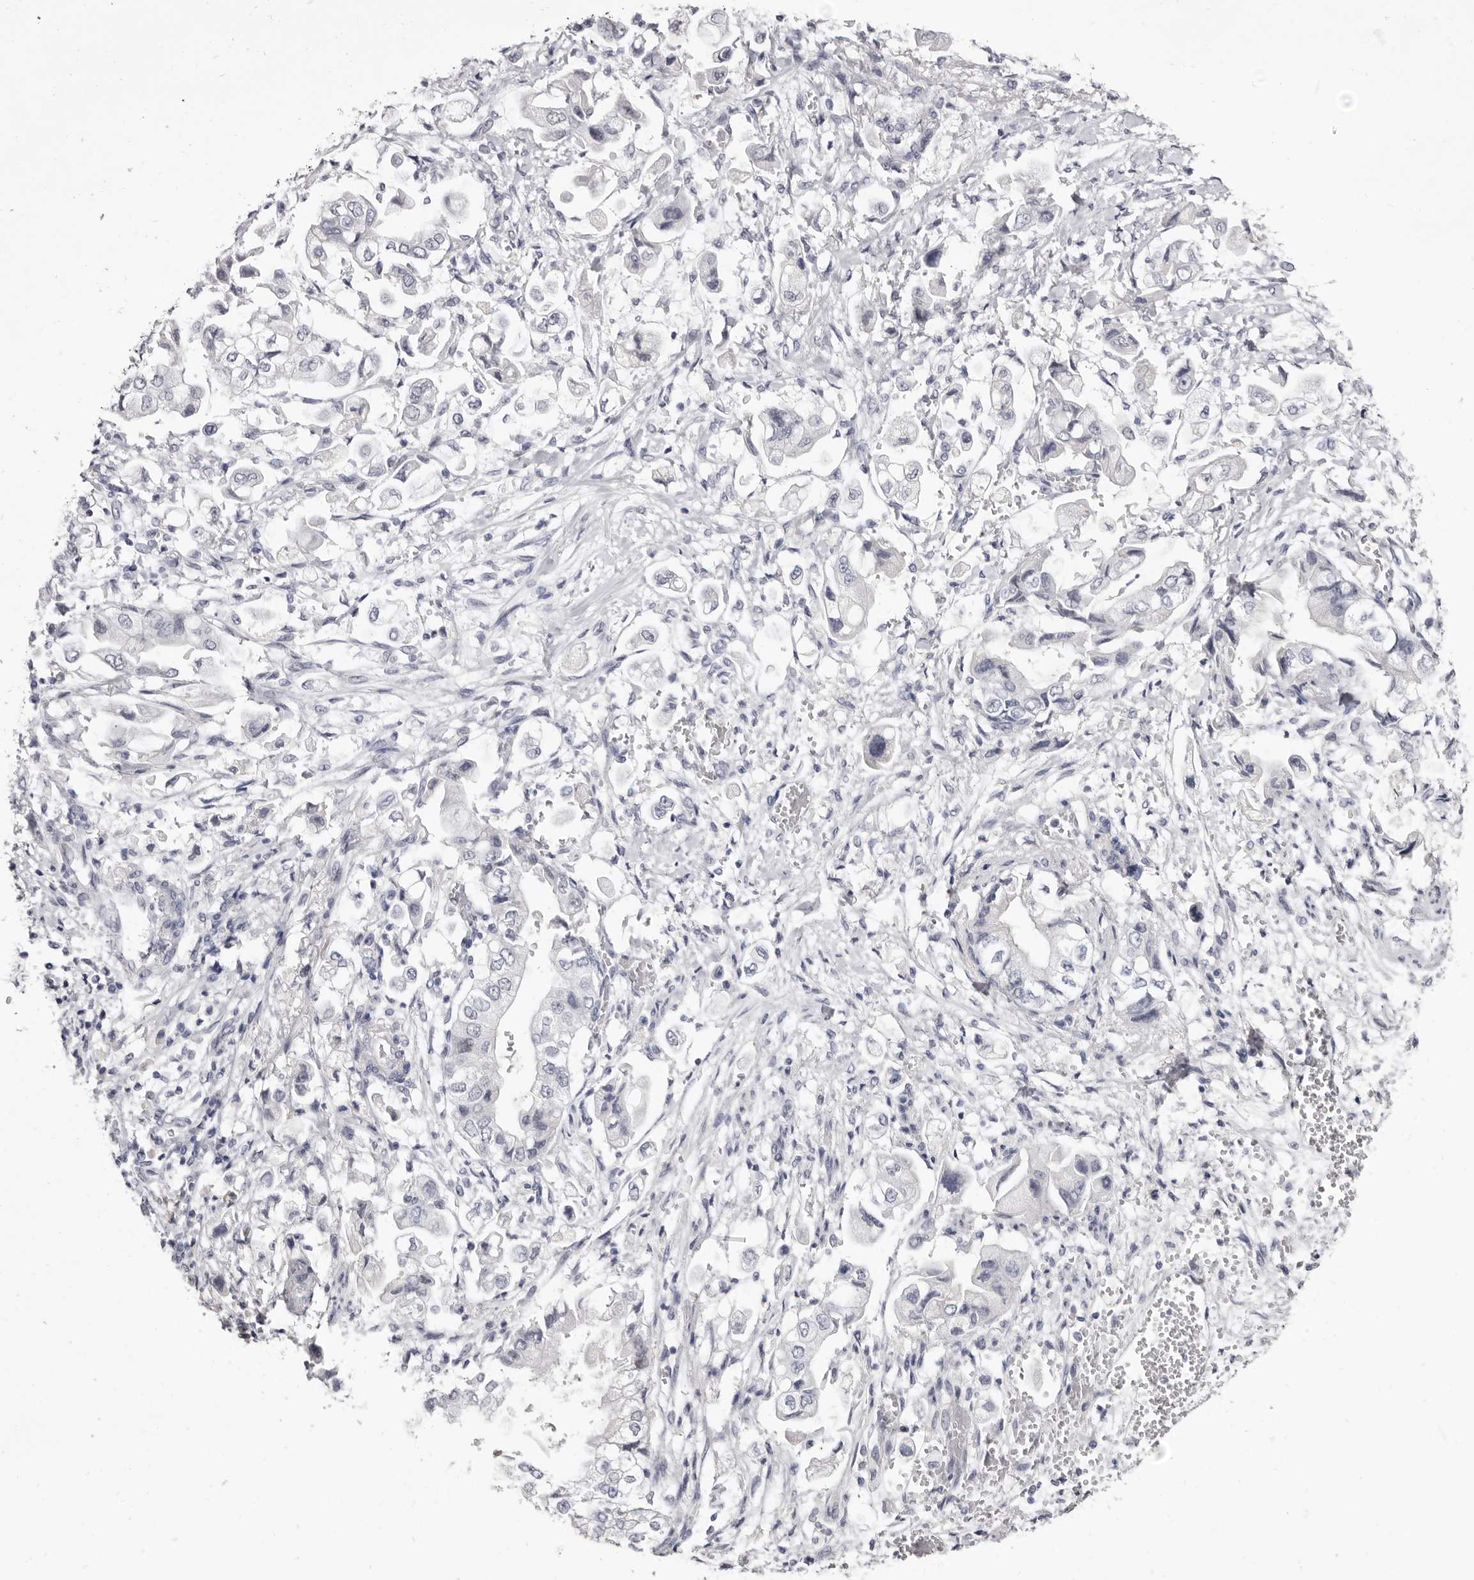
{"staining": {"intensity": "weak", "quantity": "<25%", "location": "nuclear"}, "tissue": "stomach cancer", "cell_type": "Tumor cells", "image_type": "cancer", "snomed": [{"axis": "morphology", "description": "Adenocarcinoma, NOS"}, {"axis": "topography", "description": "Stomach"}], "caption": "The photomicrograph exhibits no staining of tumor cells in stomach cancer.", "gene": "ZNF326", "patient": {"sex": "male", "age": 62}}